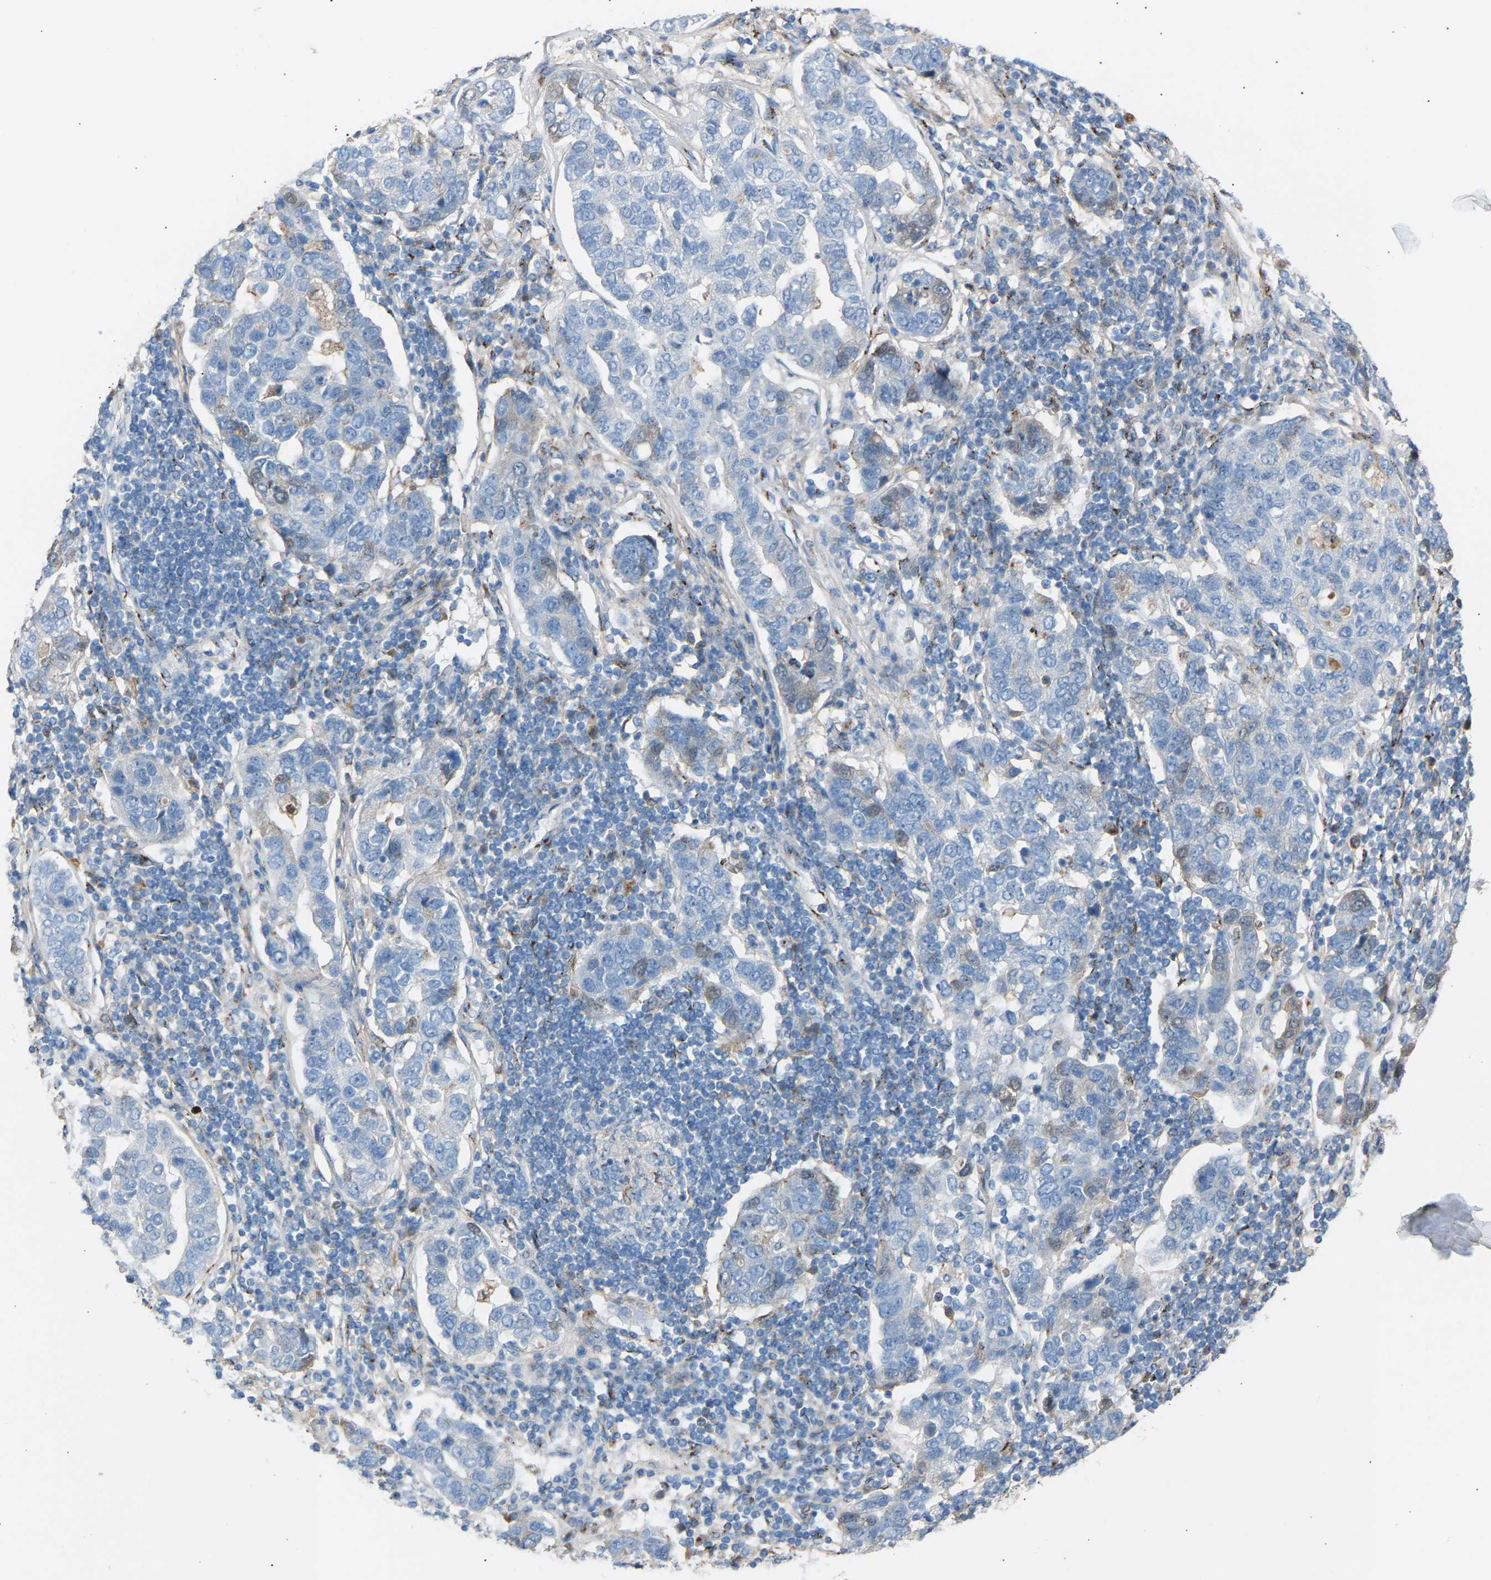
{"staining": {"intensity": "weak", "quantity": "<25%", "location": "cytoplasmic/membranous"}, "tissue": "pancreatic cancer", "cell_type": "Tumor cells", "image_type": "cancer", "snomed": [{"axis": "morphology", "description": "Adenocarcinoma, NOS"}, {"axis": "topography", "description": "Pancreas"}], "caption": "Human pancreatic adenocarcinoma stained for a protein using immunohistochemistry shows no staining in tumor cells.", "gene": "CYREN", "patient": {"sex": "female", "age": 61}}